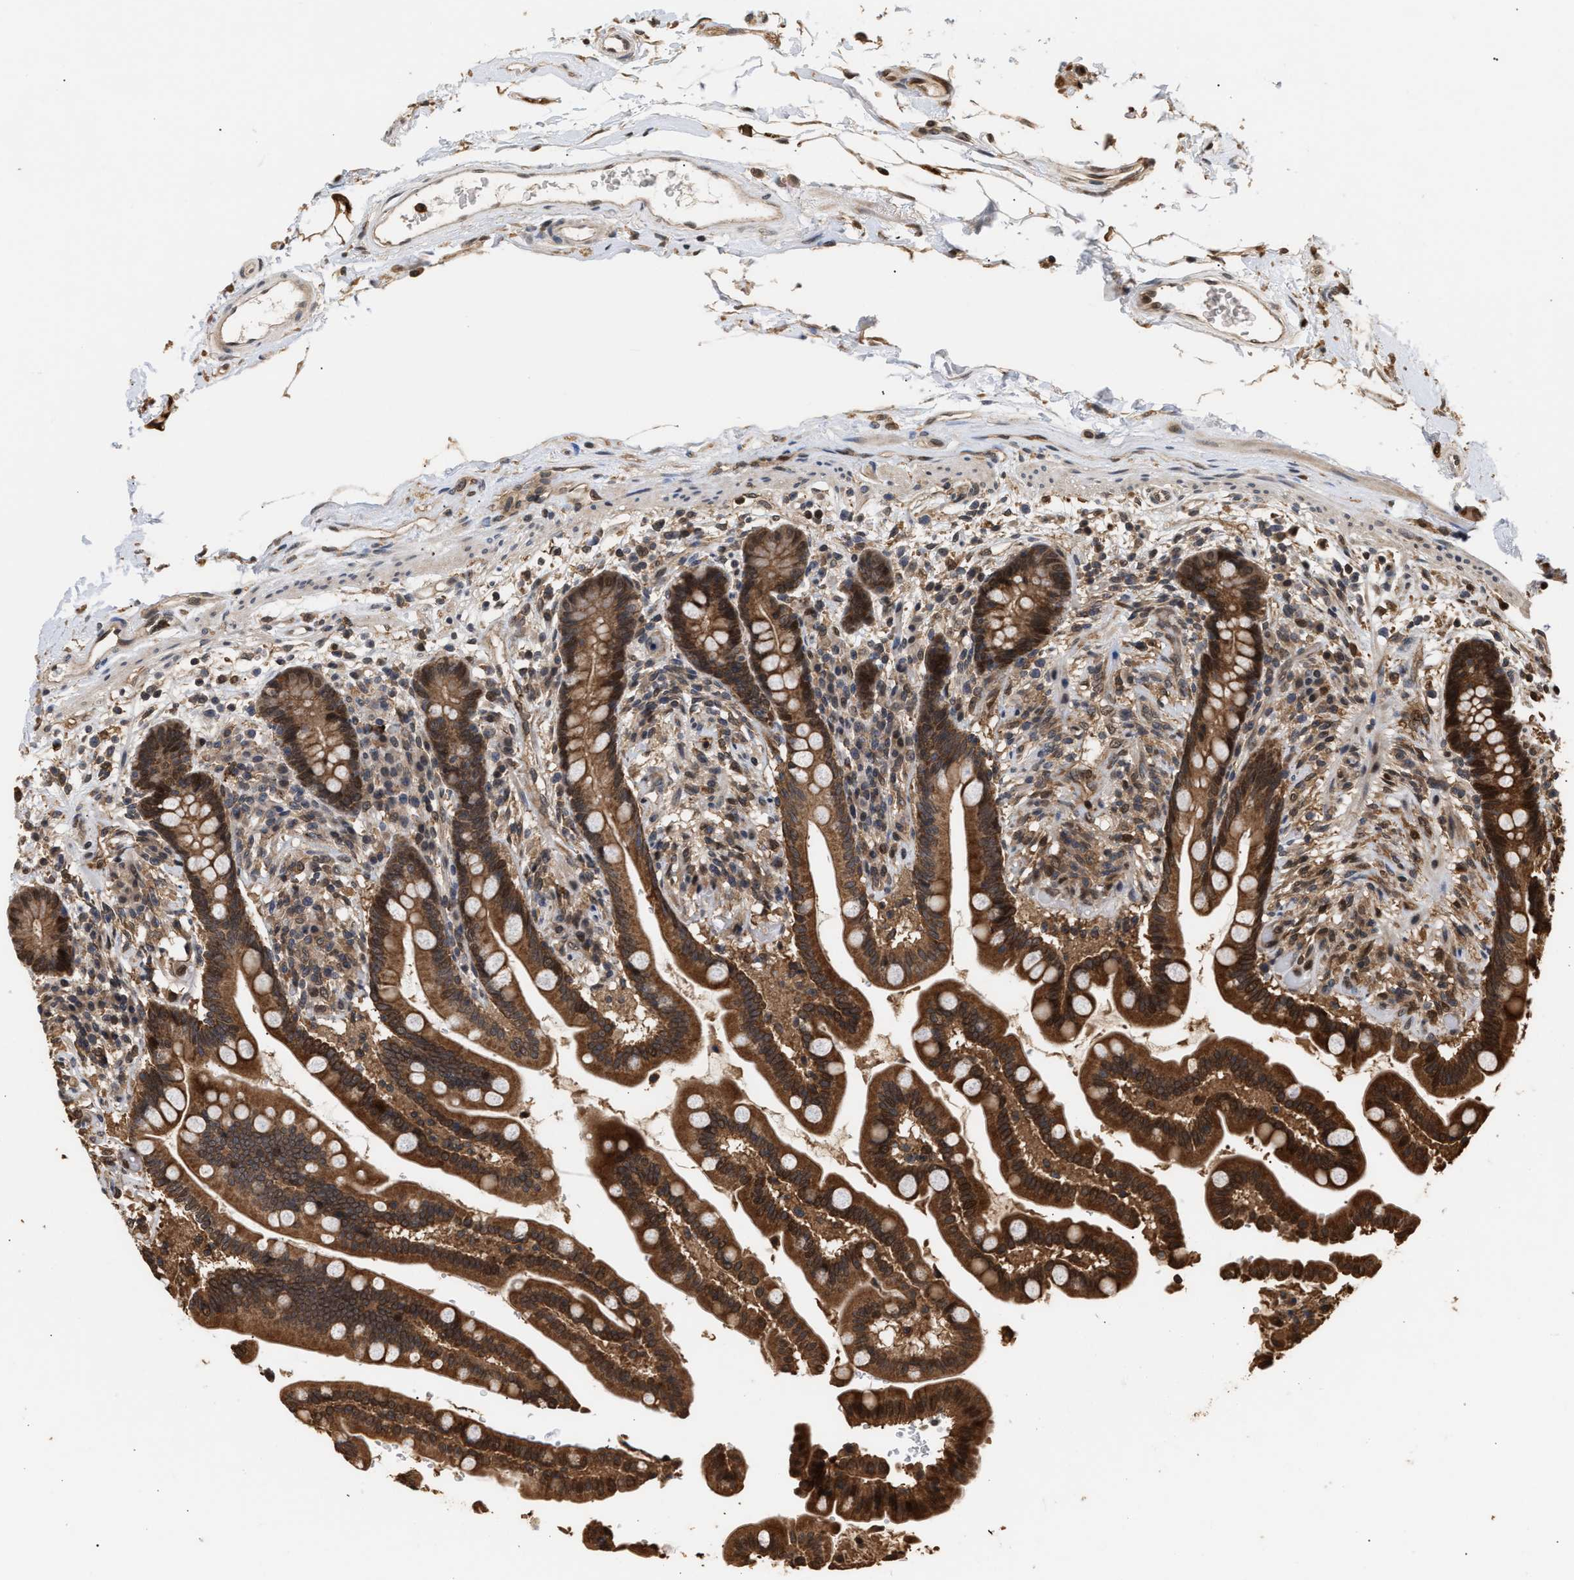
{"staining": {"intensity": "moderate", "quantity": ">75%", "location": "nuclear"}, "tissue": "colon", "cell_type": "Endothelial cells", "image_type": "normal", "snomed": [{"axis": "morphology", "description": "Normal tissue, NOS"}, {"axis": "topography", "description": "Colon"}], "caption": "Immunohistochemical staining of unremarkable human colon demonstrates medium levels of moderate nuclear staining in approximately >75% of endothelial cells. (DAB (3,3'-diaminobenzidine) IHC with brightfield microscopy, high magnification).", "gene": "ABHD5", "patient": {"sex": "male", "age": 73}}